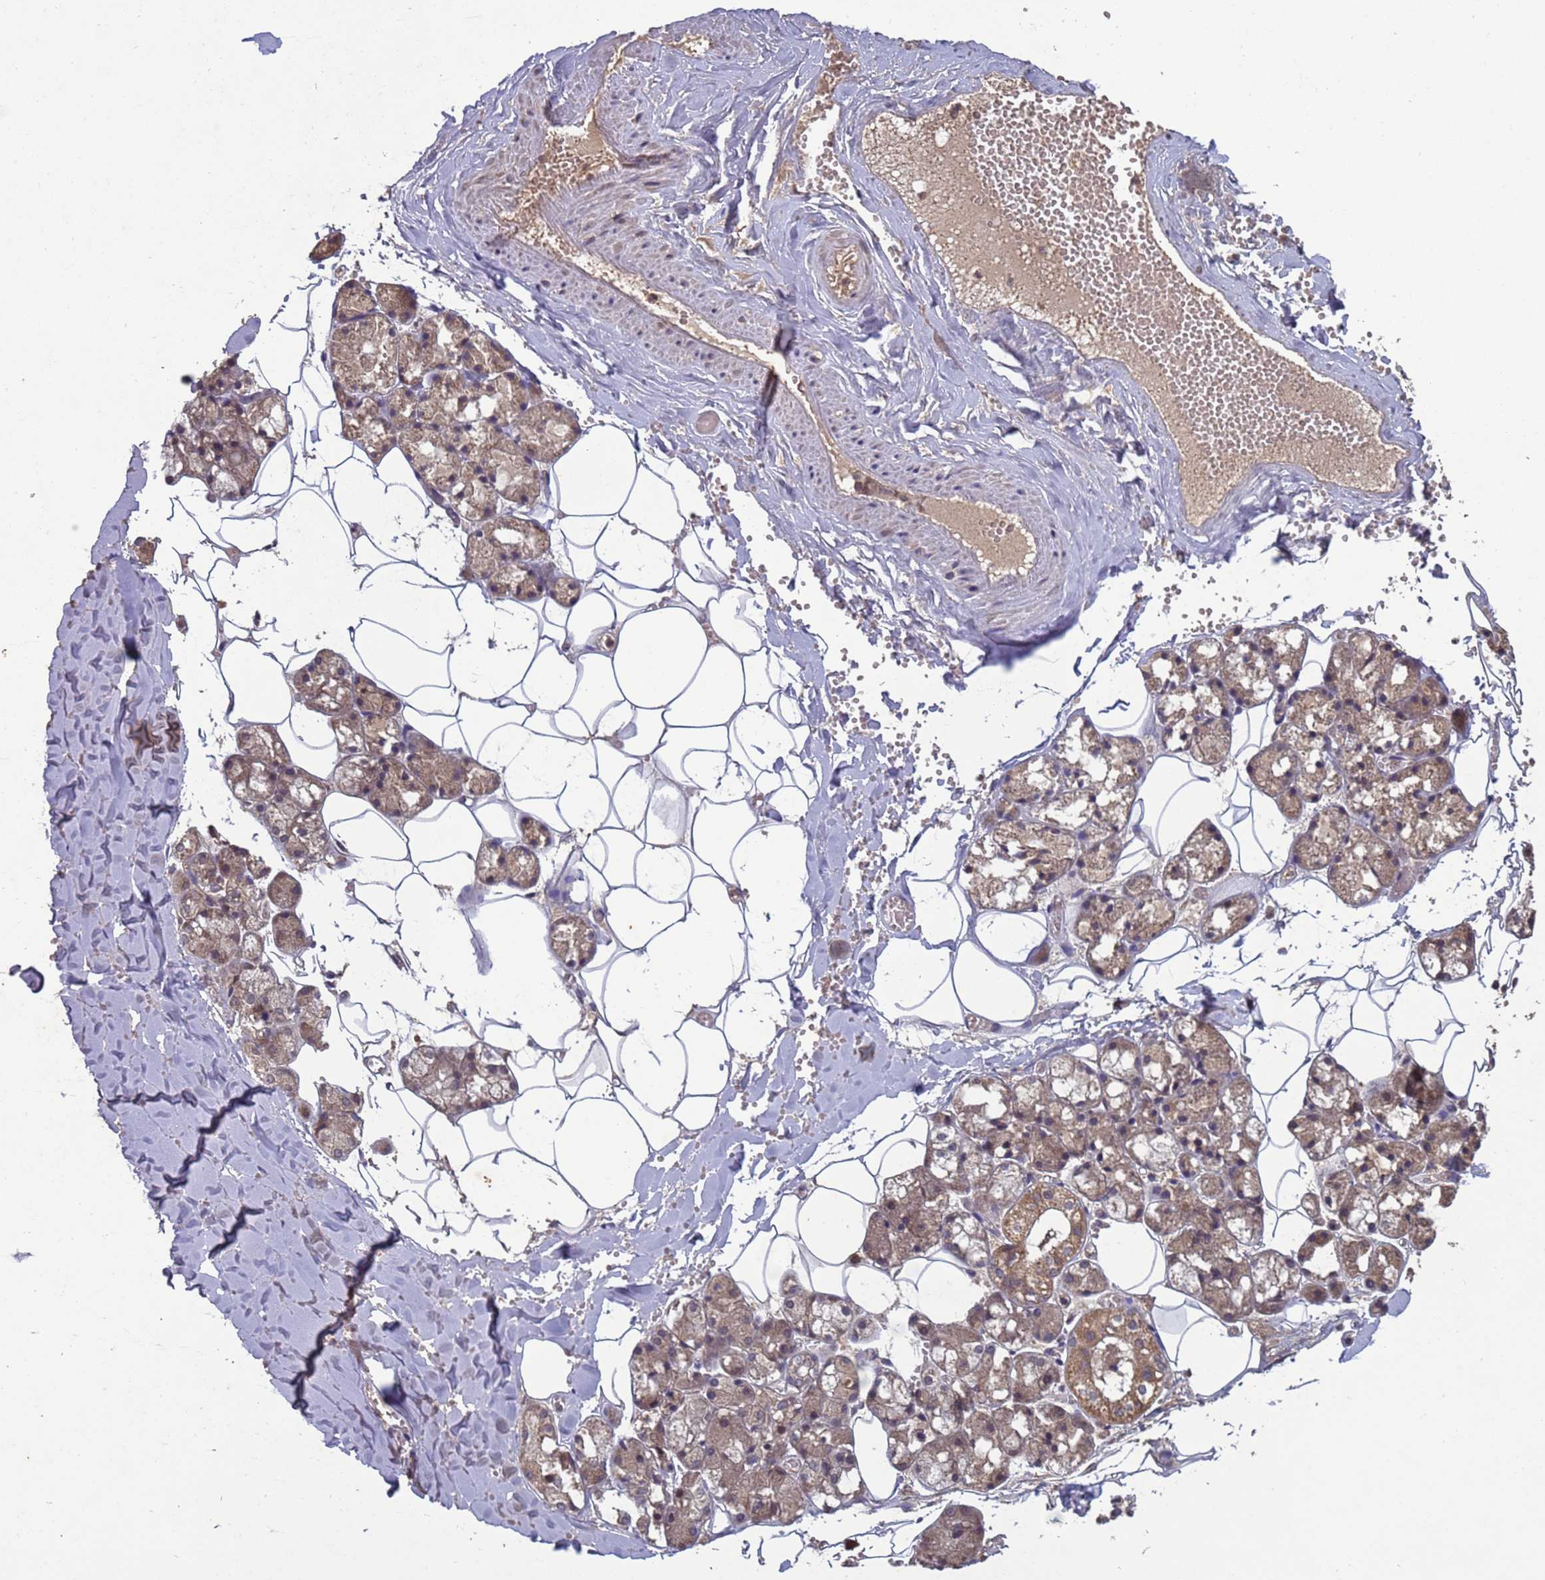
{"staining": {"intensity": "moderate", "quantity": ">75%", "location": "cytoplasmic/membranous,nuclear"}, "tissue": "salivary gland", "cell_type": "Glandular cells", "image_type": "normal", "snomed": [{"axis": "morphology", "description": "Normal tissue, NOS"}, {"axis": "topography", "description": "Salivary gland"}], "caption": "Protein expression analysis of normal salivary gland exhibits moderate cytoplasmic/membranous,nuclear positivity in about >75% of glandular cells.", "gene": "ERI1", "patient": {"sex": "male", "age": 62}}